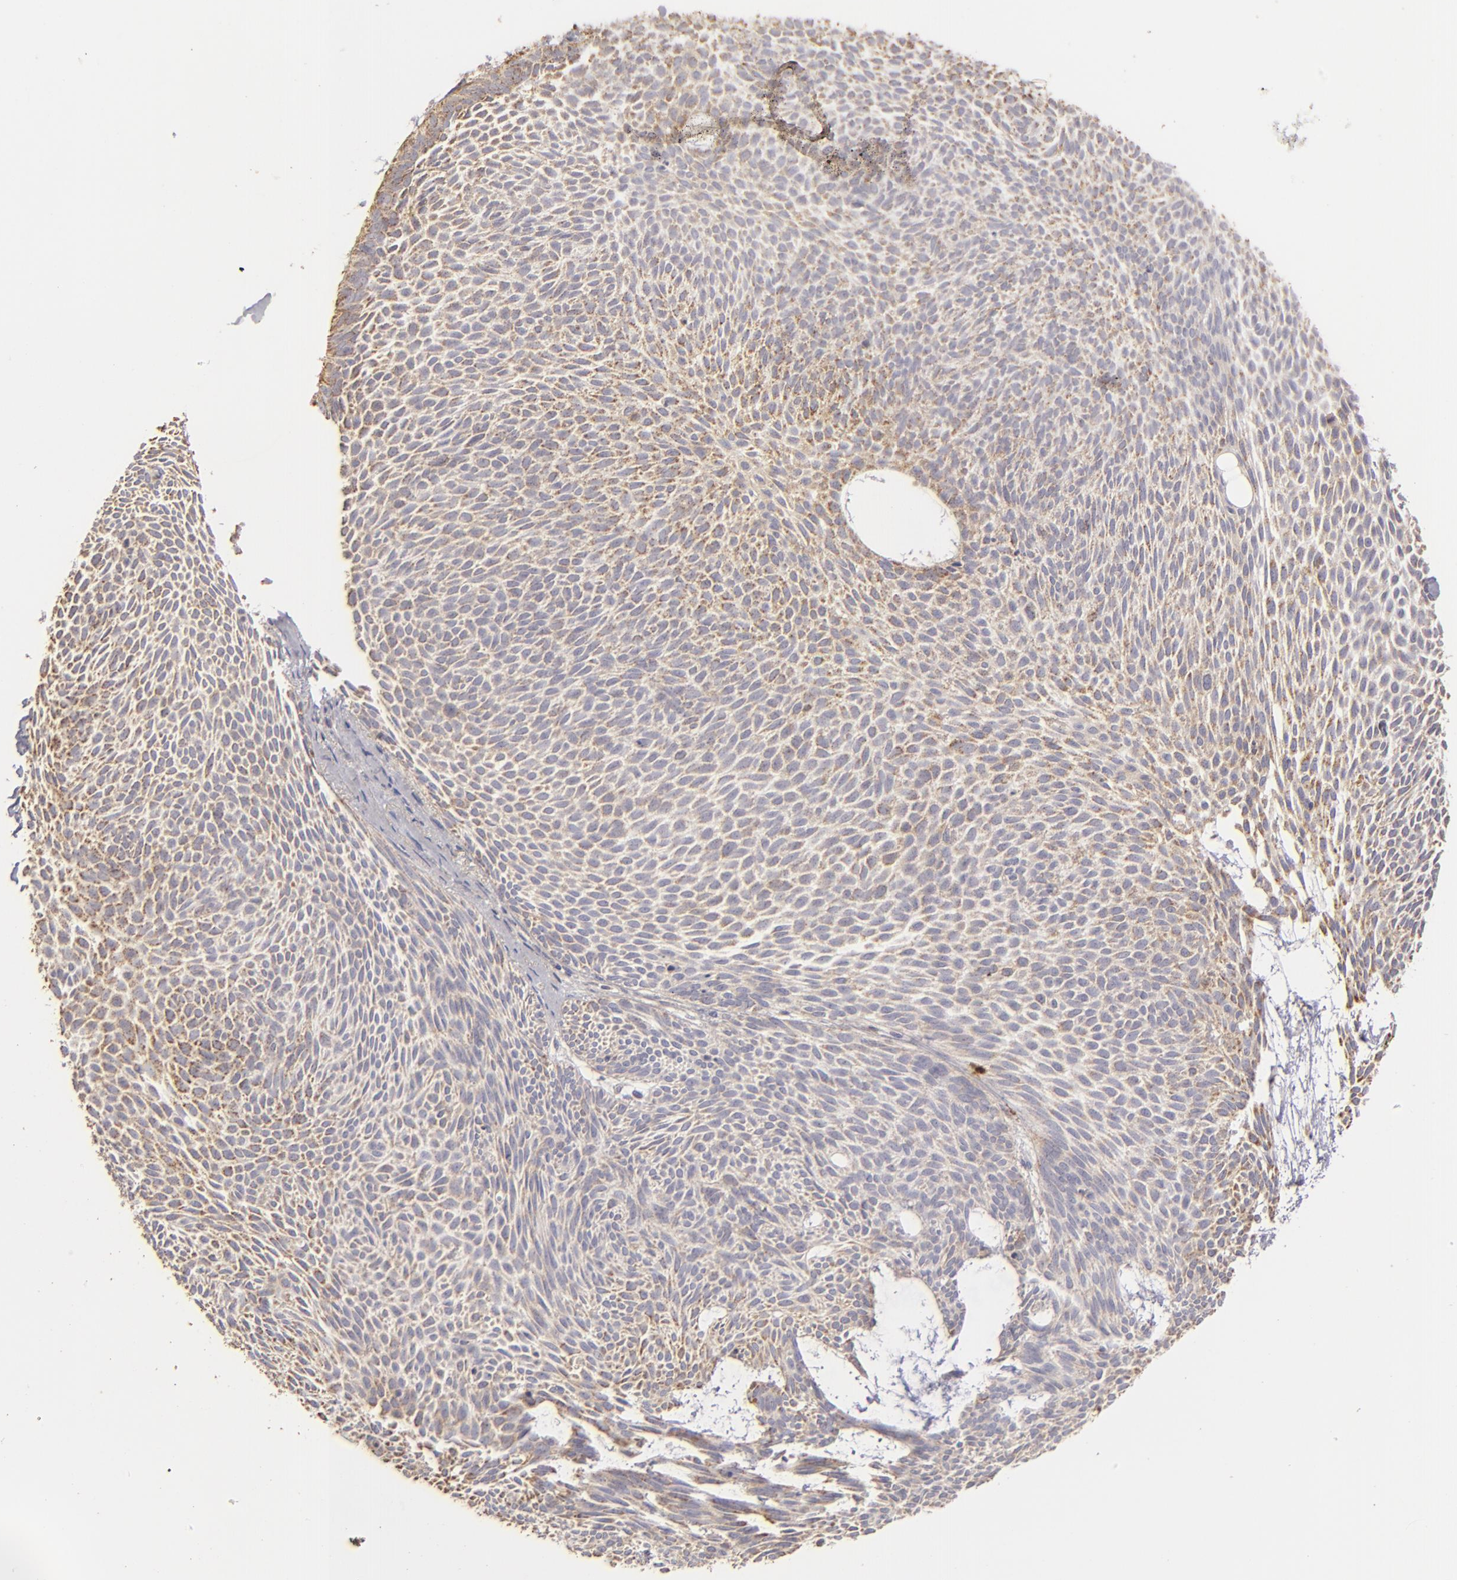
{"staining": {"intensity": "weak", "quantity": ">75%", "location": "cytoplasmic/membranous"}, "tissue": "skin cancer", "cell_type": "Tumor cells", "image_type": "cancer", "snomed": [{"axis": "morphology", "description": "Basal cell carcinoma"}, {"axis": "topography", "description": "Skin"}], "caption": "A brown stain shows weak cytoplasmic/membranous positivity of a protein in human skin cancer tumor cells.", "gene": "CFB", "patient": {"sex": "male", "age": 84}}